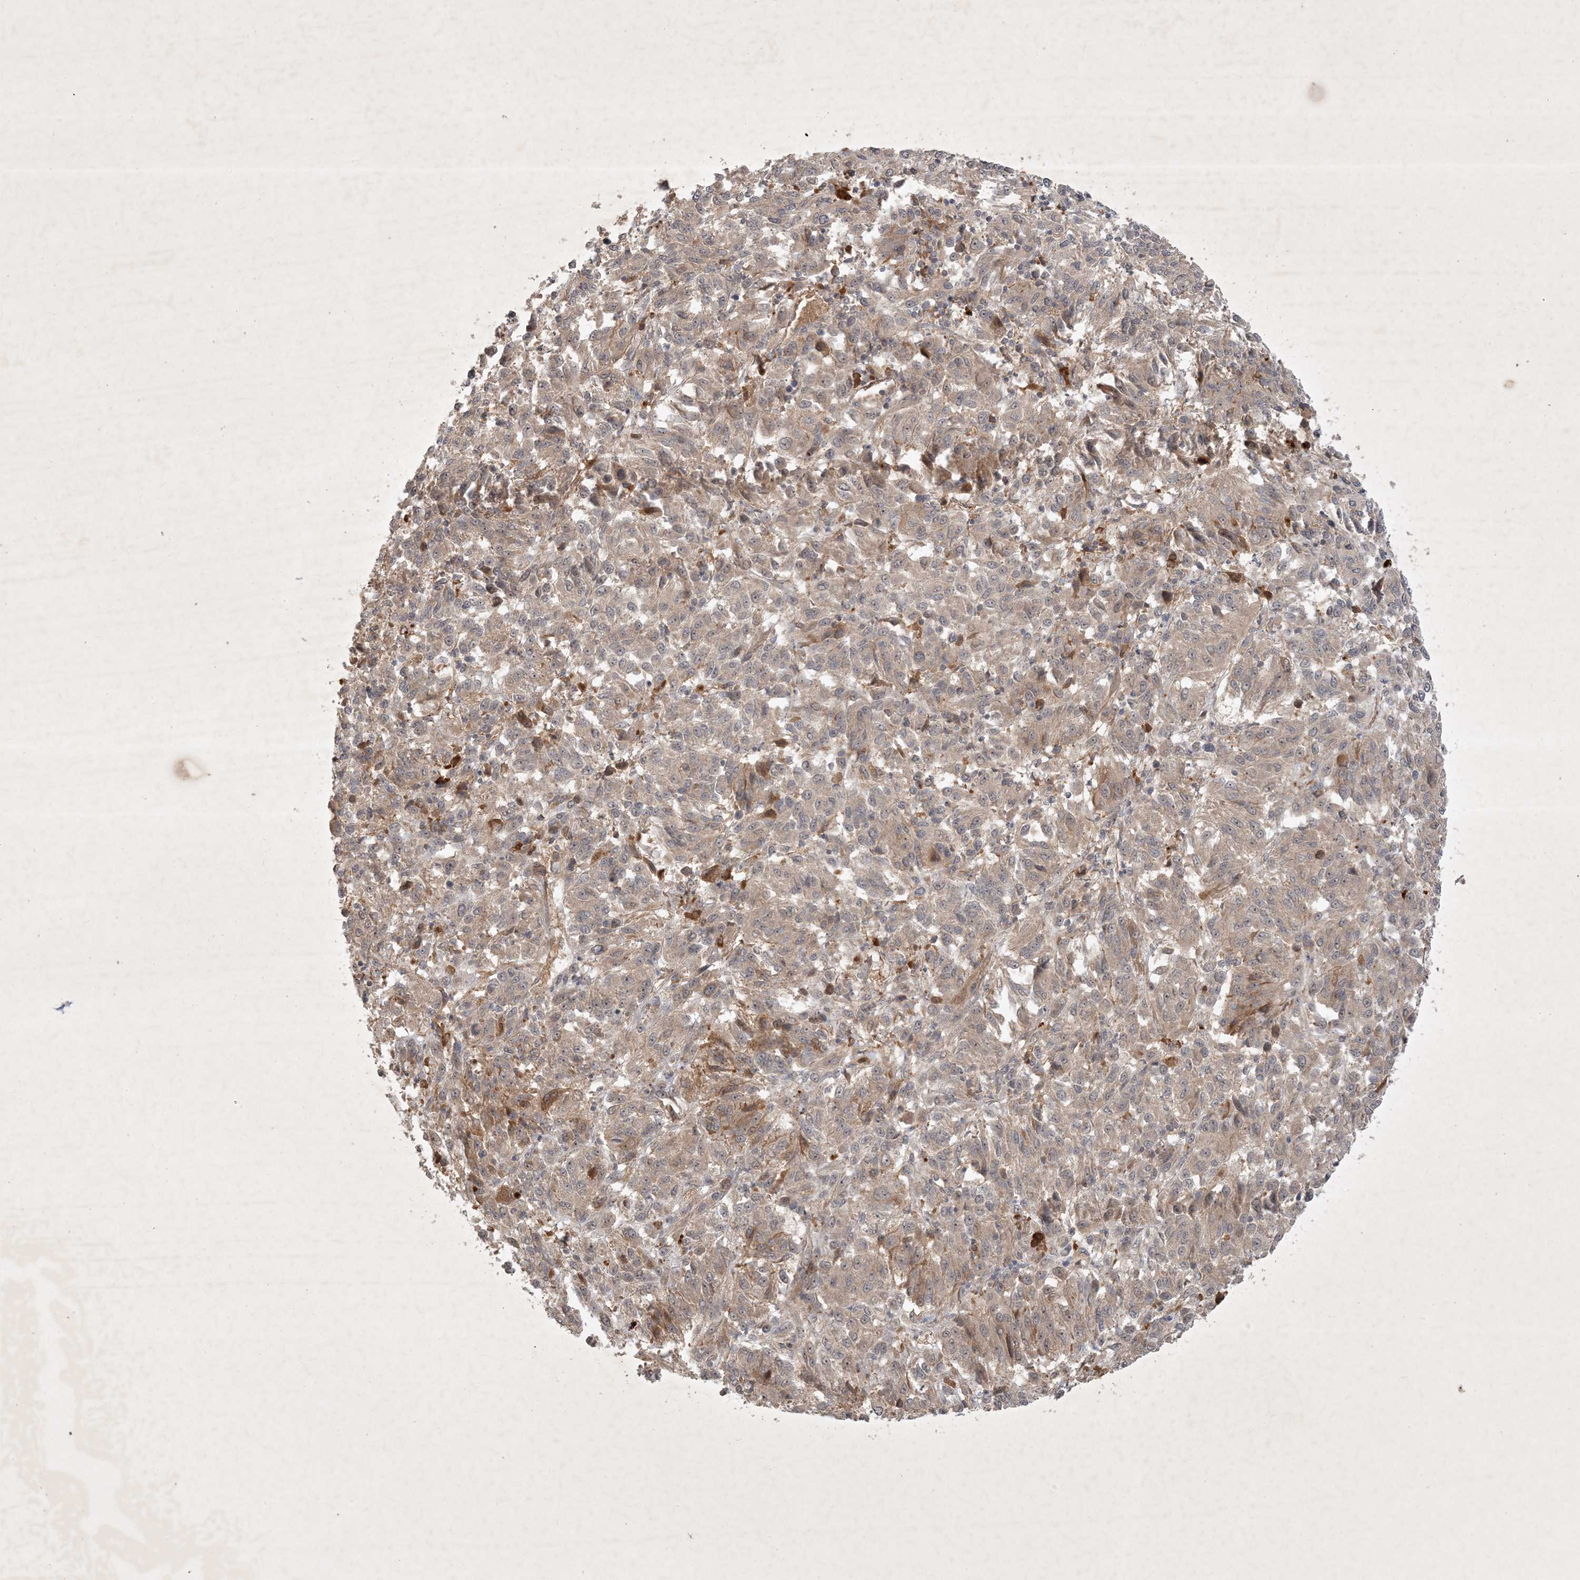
{"staining": {"intensity": "moderate", "quantity": "<25%", "location": "cytoplasmic/membranous"}, "tissue": "melanoma", "cell_type": "Tumor cells", "image_type": "cancer", "snomed": [{"axis": "morphology", "description": "Malignant melanoma, Metastatic site"}, {"axis": "topography", "description": "Lung"}], "caption": "IHC of human malignant melanoma (metastatic site) exhibits low levels of moderate cytoplasmic/membranous staining in about <25% of tumor cells.", "gene": "ZCCHC4", "patient": {"sex": "male", "age": 64}}